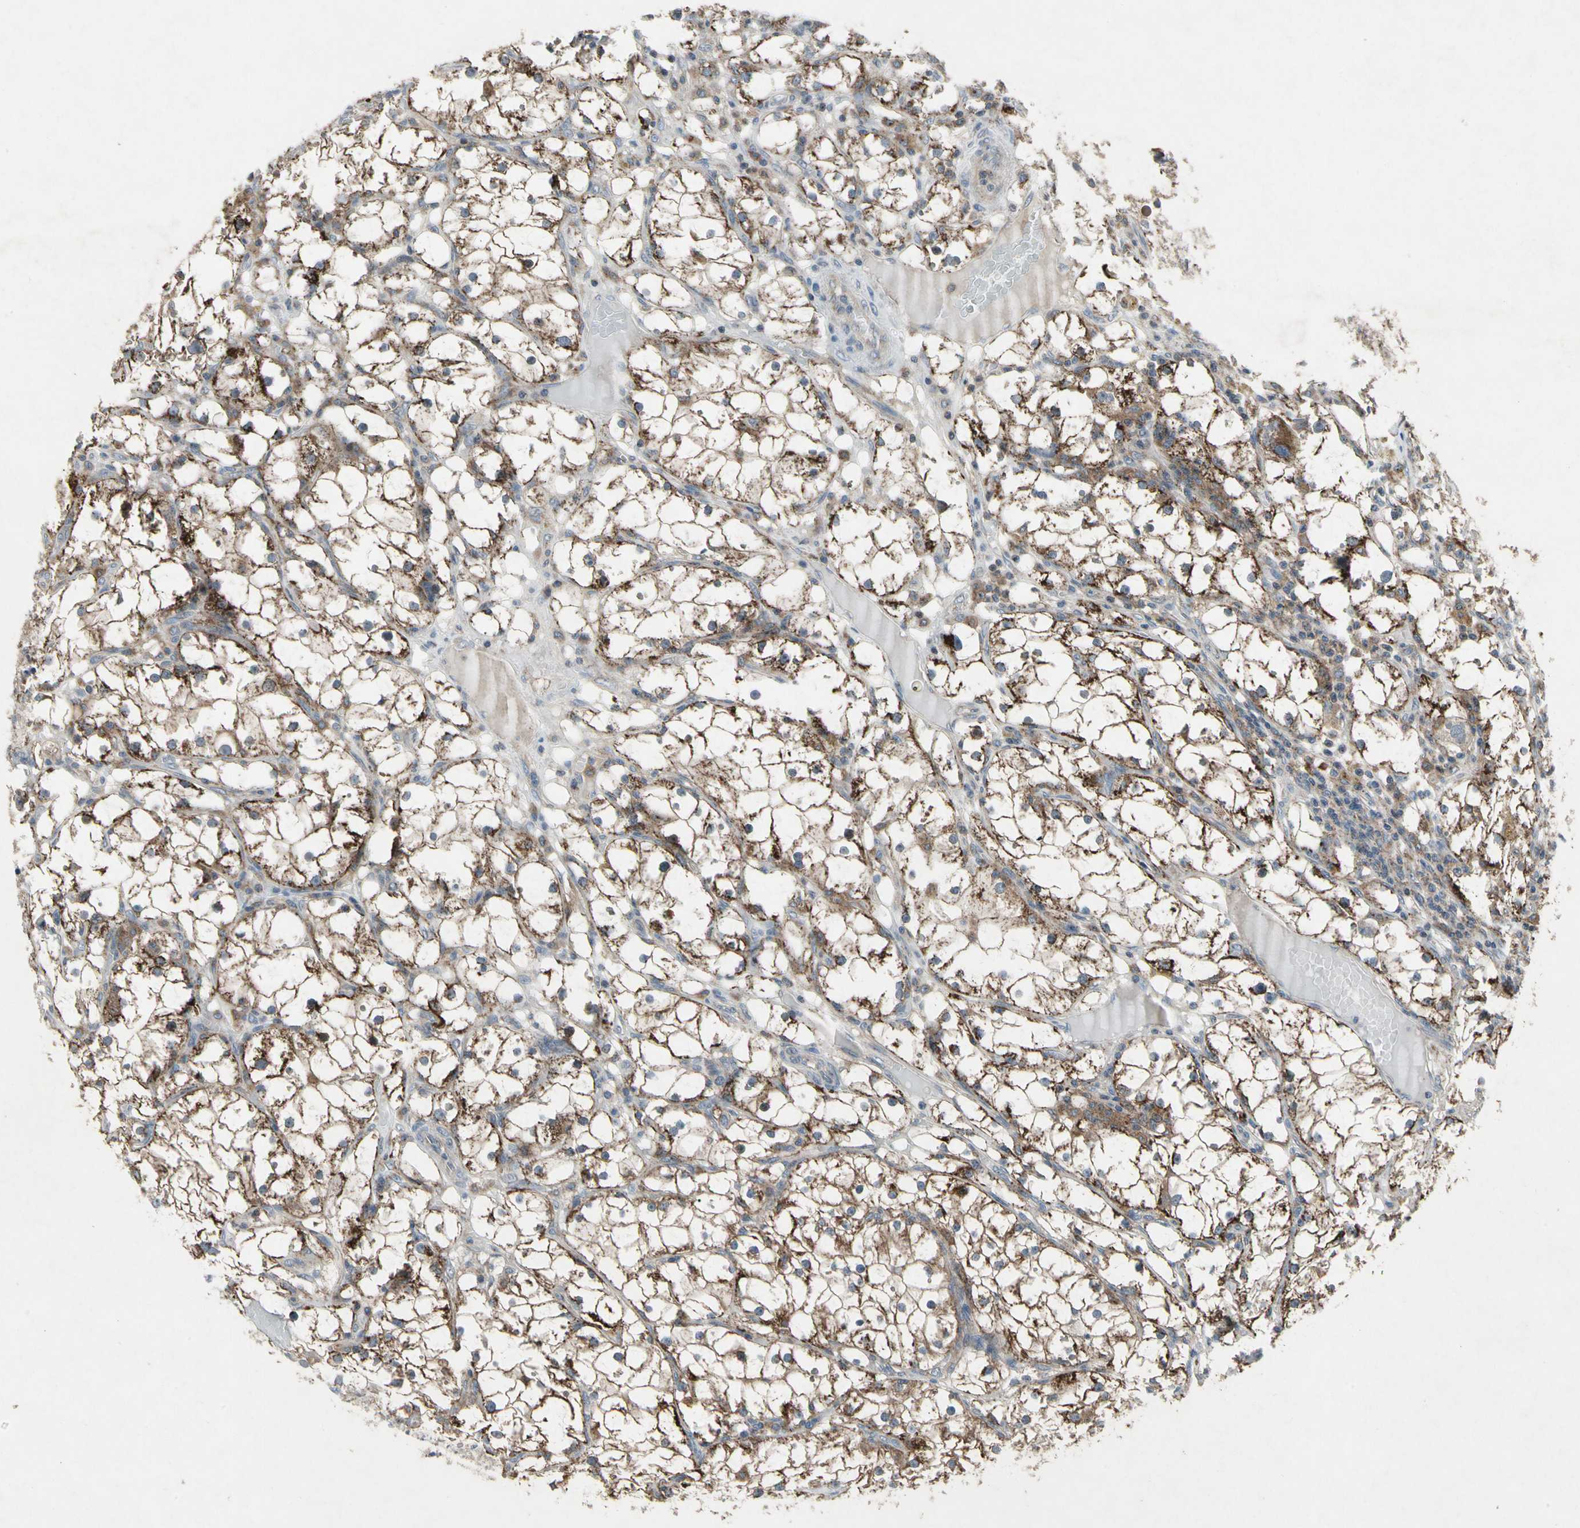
{"staining": {"intensity": "moderate", "quantity": "25%-75%", "location": "cytoplasmic/membranous"}, "tissue": "renal cancer", "cell_type": "Tumor cells", "image_type": "cancer", "snomed": [{"axis": "morphology", "description": "Adenocarcinoma, NOS"}, {"axis": "topography", "description": "Kidney"}], "caption": "Renal cancer (adenocarcinoma) stained with a brown dye reveals moderate cytoplasmic/membranous positive expression in approximately 25%-75% of tumor cells.", "gene": "NMI", "patient": {"sex": "male", "age": 56}}